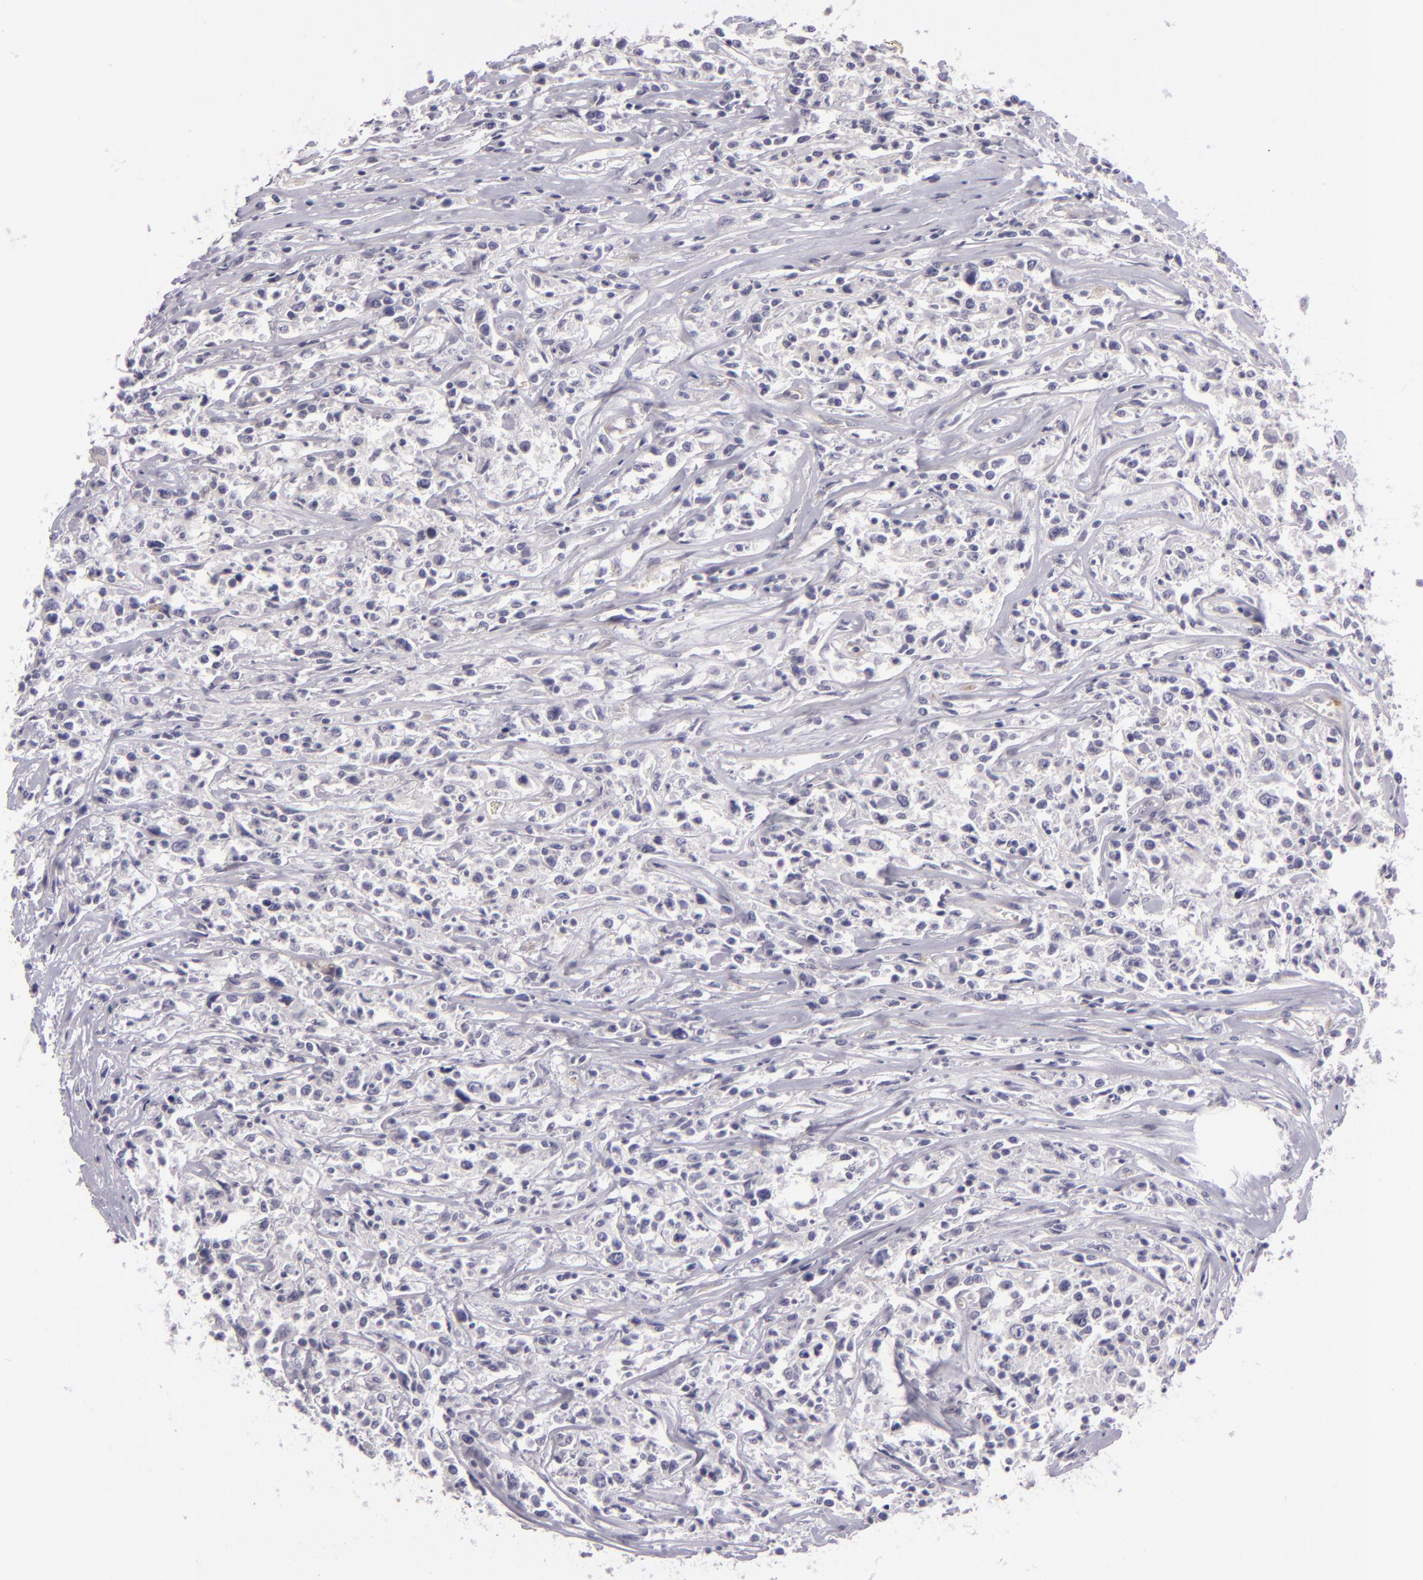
{"staining": {"intensity": "negative", "quantity": "none", "location": "none"}, "tissue": "lymphoma", "cell_type": "Tumor cells", "image_type": "cancer", "snomed": [{"axis": "morphology", "description": "Malignant lymphoma, non-Hodgkin's type, Low grade"}, {"axis": "topography", "description": "Small intestine"}], "caption": "Immunohistochemistry (IHC) of human low-grade malignant lymphoma, non-Hodgkin's type displays no expression in tumor cells.", "gene": "EGFL6", "patient": {"sex": "female", "age": 59}}